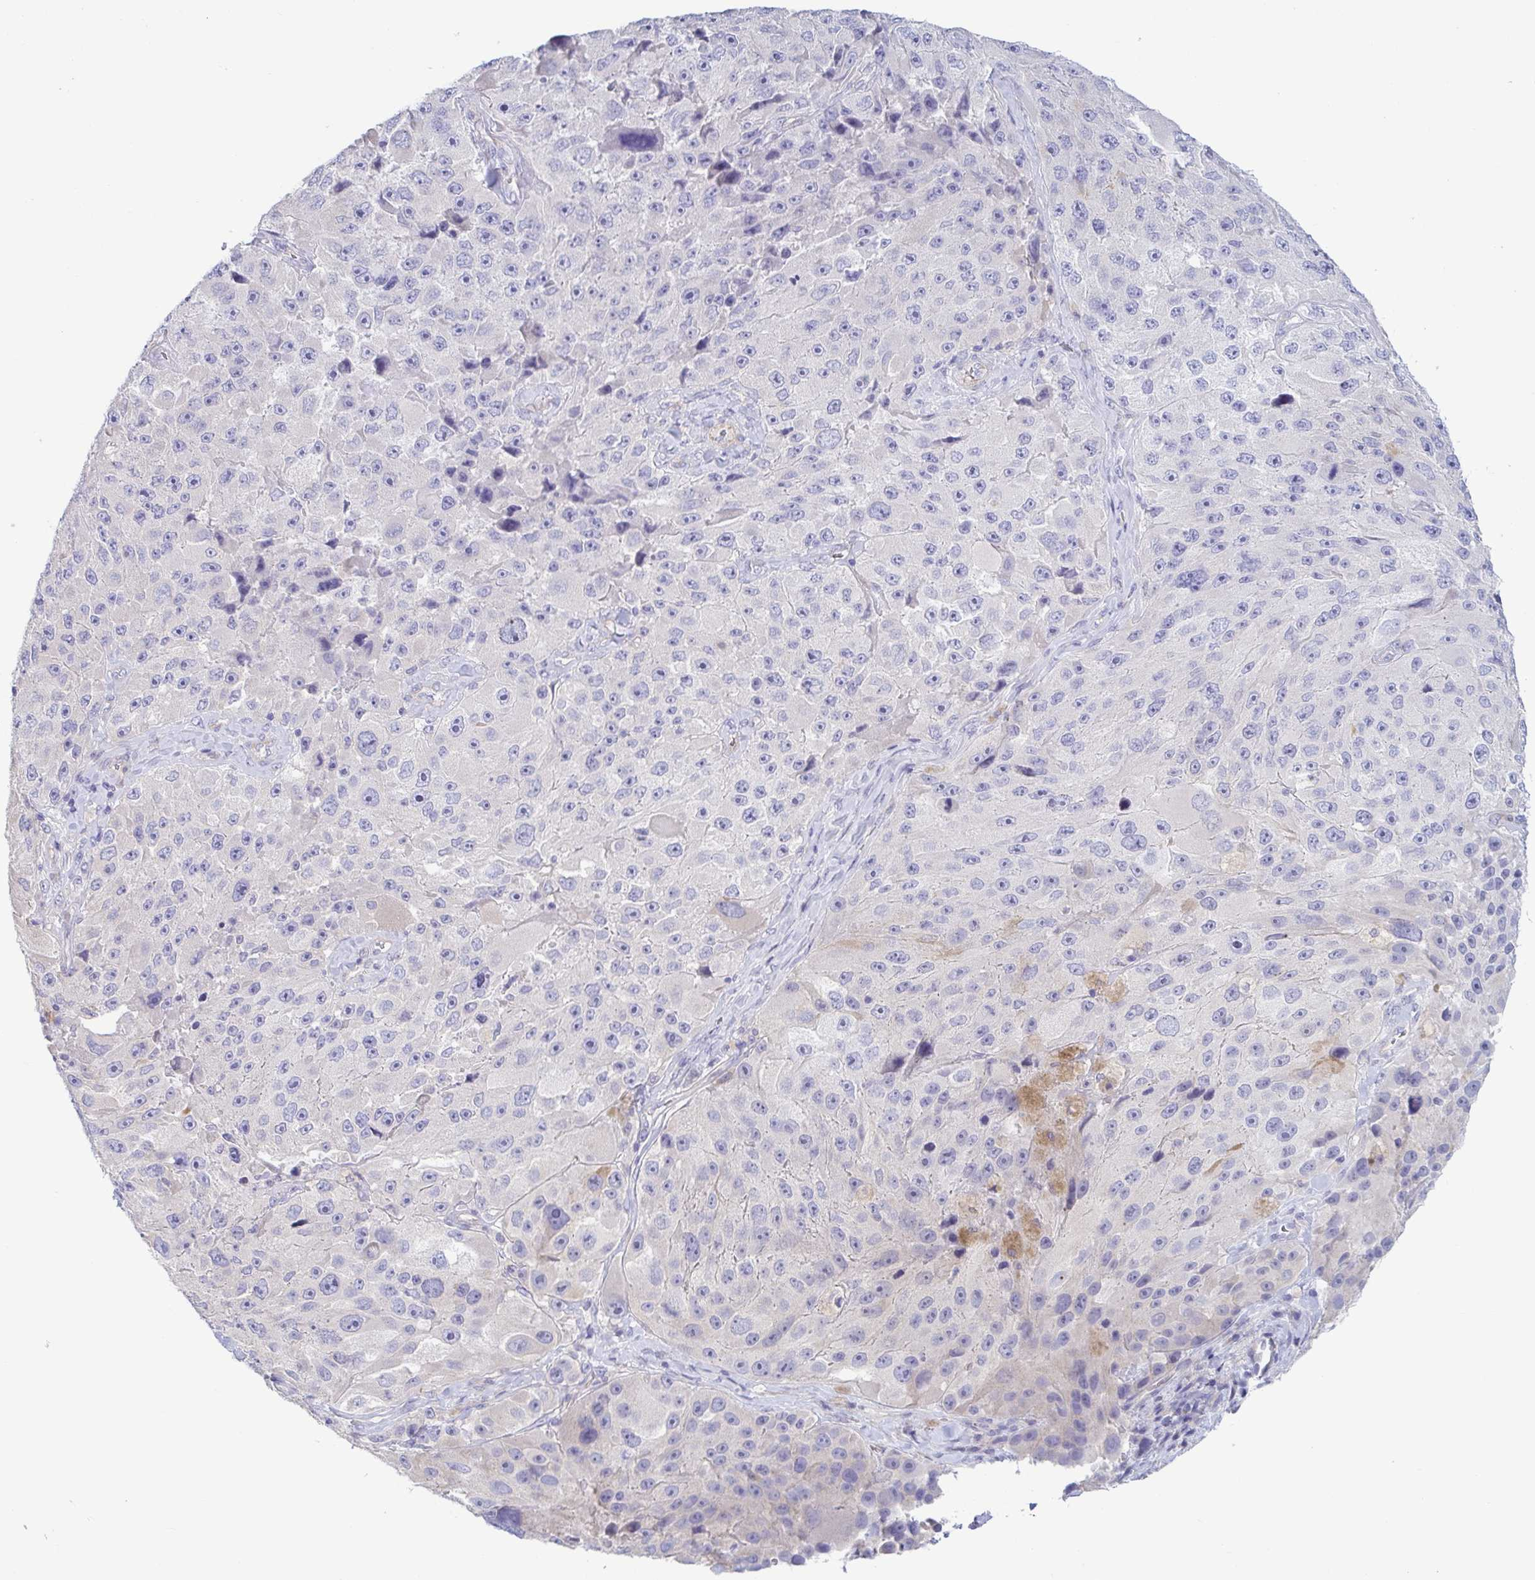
{"staining": {"intensity": "negative", "quantity": "none", "location": "none"}, "tissue": "melanoma", "cell_type": "Tumor cells", "image_type": "cancer", "snomed": [{"axis": "morphology", "description": "Malignant melanoma, Metastatic site"}, {"axis": "topography", "description": "Lymph node"}], "caption": "Micrograph shows no significant protein positivity in tumor cells of malignant melanoma (metastatic site).", "gene": "TNNI2", "patient": {"sex": "male", "age": 62}}